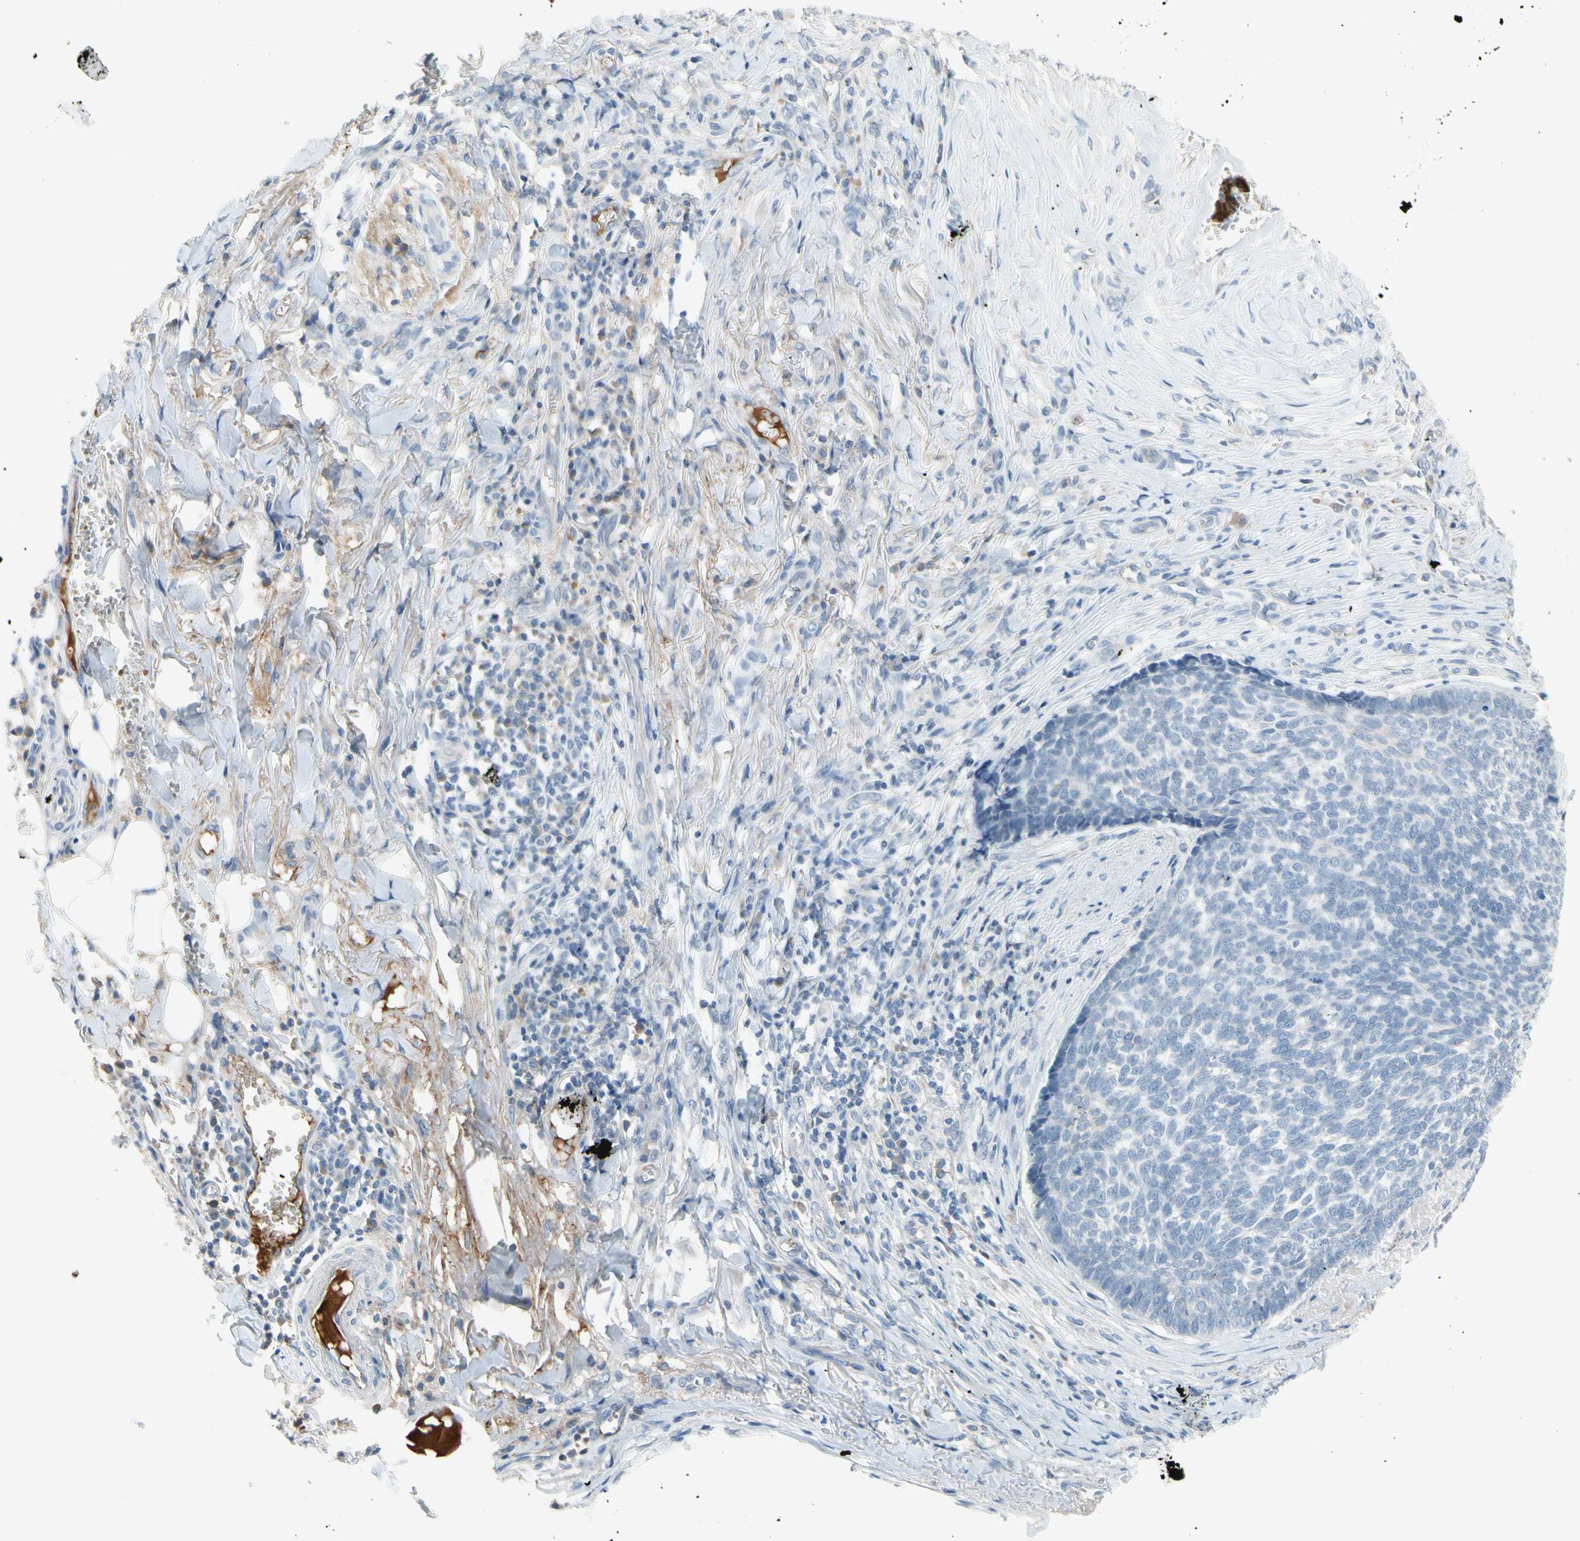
{"staining": {"intensity": "negative", "quantity": "none", "location": "none"}, "tissue": "skin cancer", "cell_type": "Tumor cells", "image_type": "cancer", "snomed": [{"axis": "morphology", "description": "Basal cell carcinoma"}, {"axis": "topography", "description": "Skin"}], "caption": "Tumor cells show no significant expression in basal cell carcinoma (skin).", "gene": "CNDP1", "patient": {"sex": "male", "age": 84}}